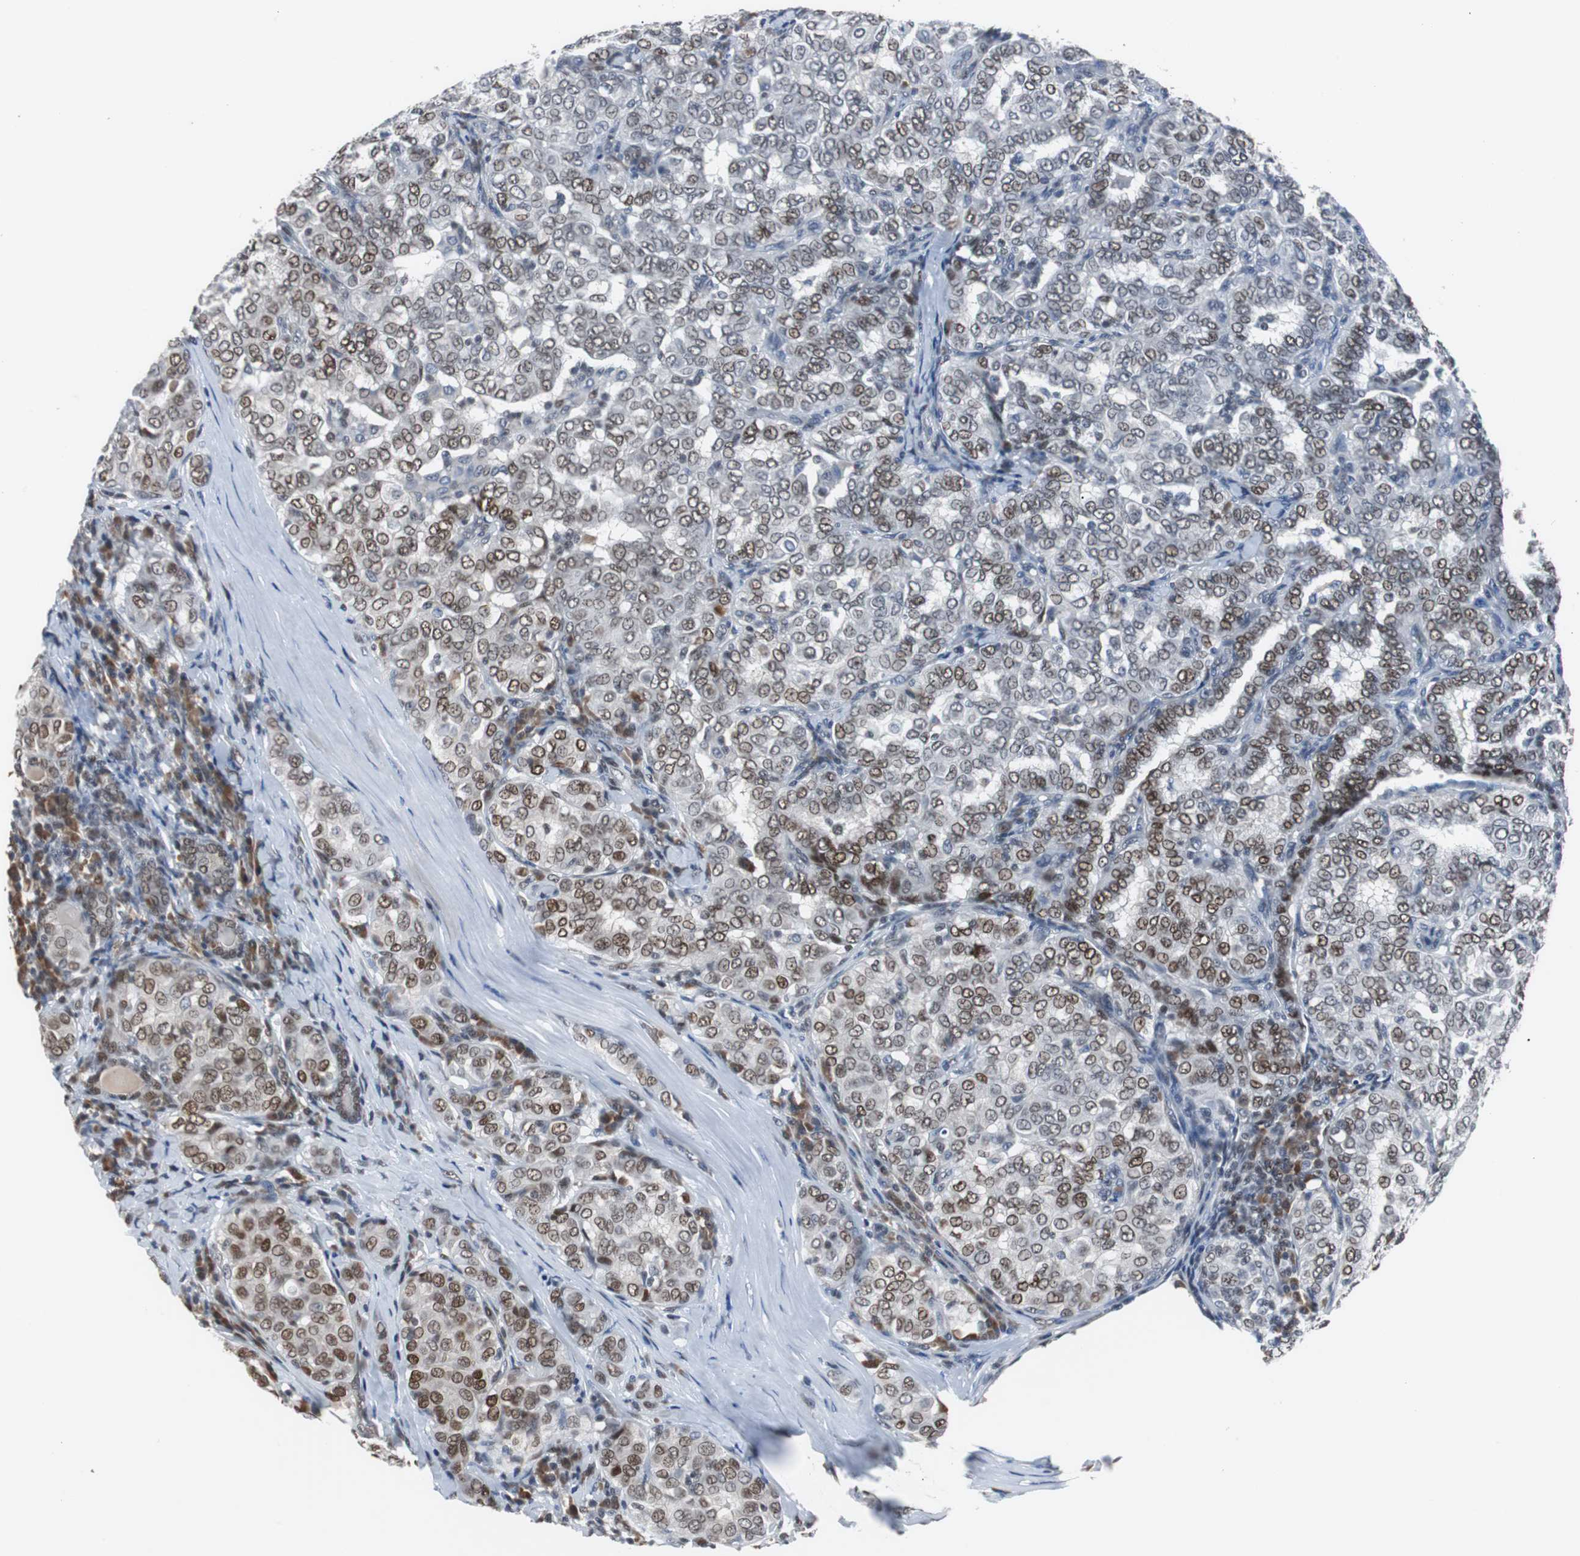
{"staining": {"intensity": "moderate", "quantity": "25%-75%", "location": "nuclear"}, "tissue": "thyroid cancer", "cell_type": "Tumor cells", "image_type": "cancer", "snomed": [{"axis": "morphology", "description": "Papillary adenocarcinoma, NOS"}, {"axis": "topography", "description": "Thyroid gland"}], "caption": "Thyroid cancer stained with a brown dye displays moderate nuclear positive expression in about 25%-75% of tumor cells.", "gene": "ZHX2", "patient": {"sex": "female", "age": 30}}